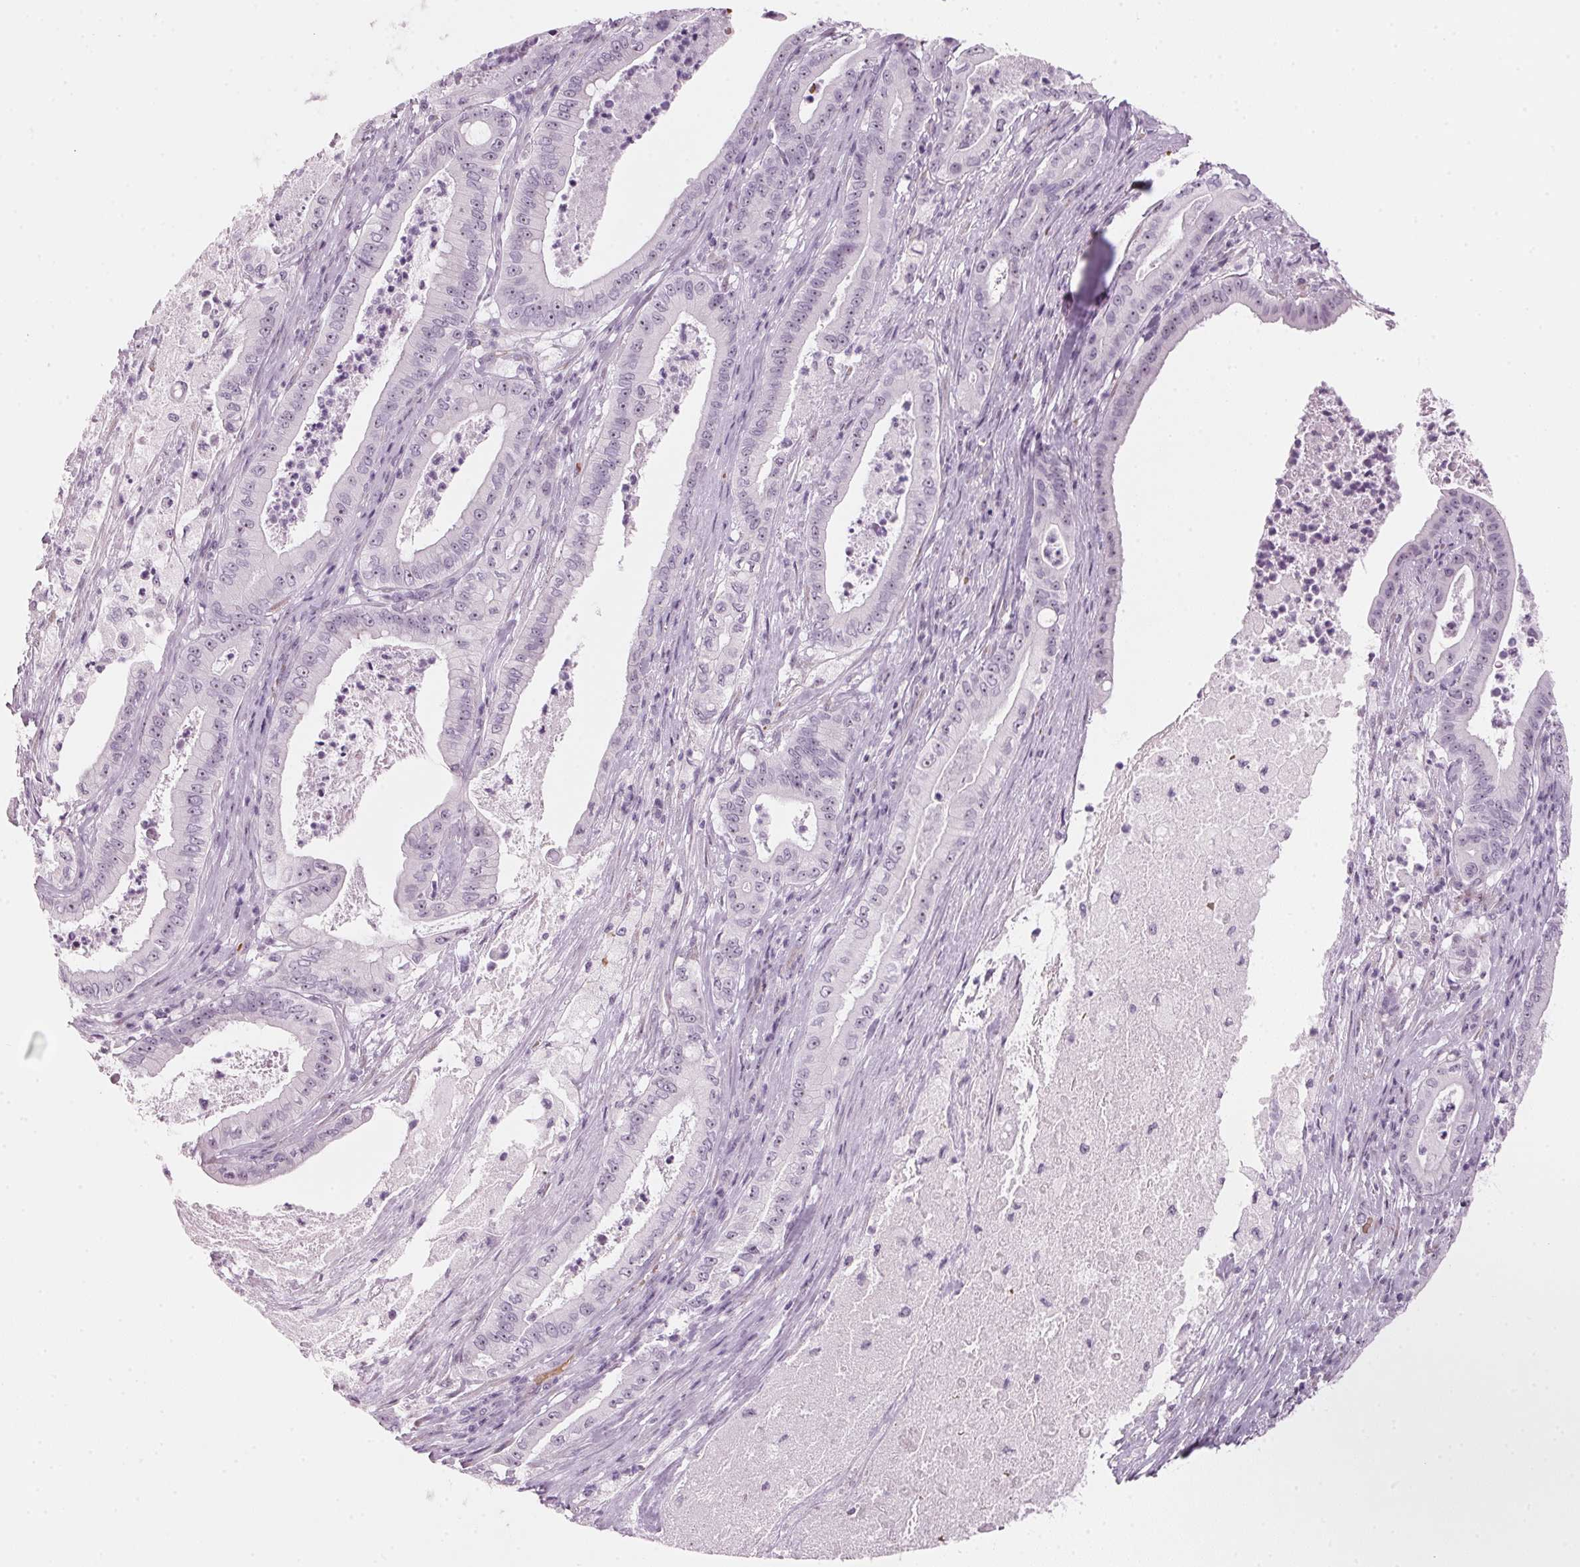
{"staining": {"intensity": "weak", "quantity": "<25%", "location": "nuclear"}, "tissue": "pancreatic cancer", "cell_type": "Tumor cells", "image_type": "cancer", "snomed": [{"axis": "morphology", "description": "Adenocarcinoma, NOS"}, {"axis": "topography", "description": "Pancreas"}], "caption": "This is an immunohistochemistry (IHC) photomicrograph of human pancreatic adenocarcinoma. There is no positivity in tumor cells.", "gene": "DNTTIP2", "patient": {"sex": "male", "age": 71}}